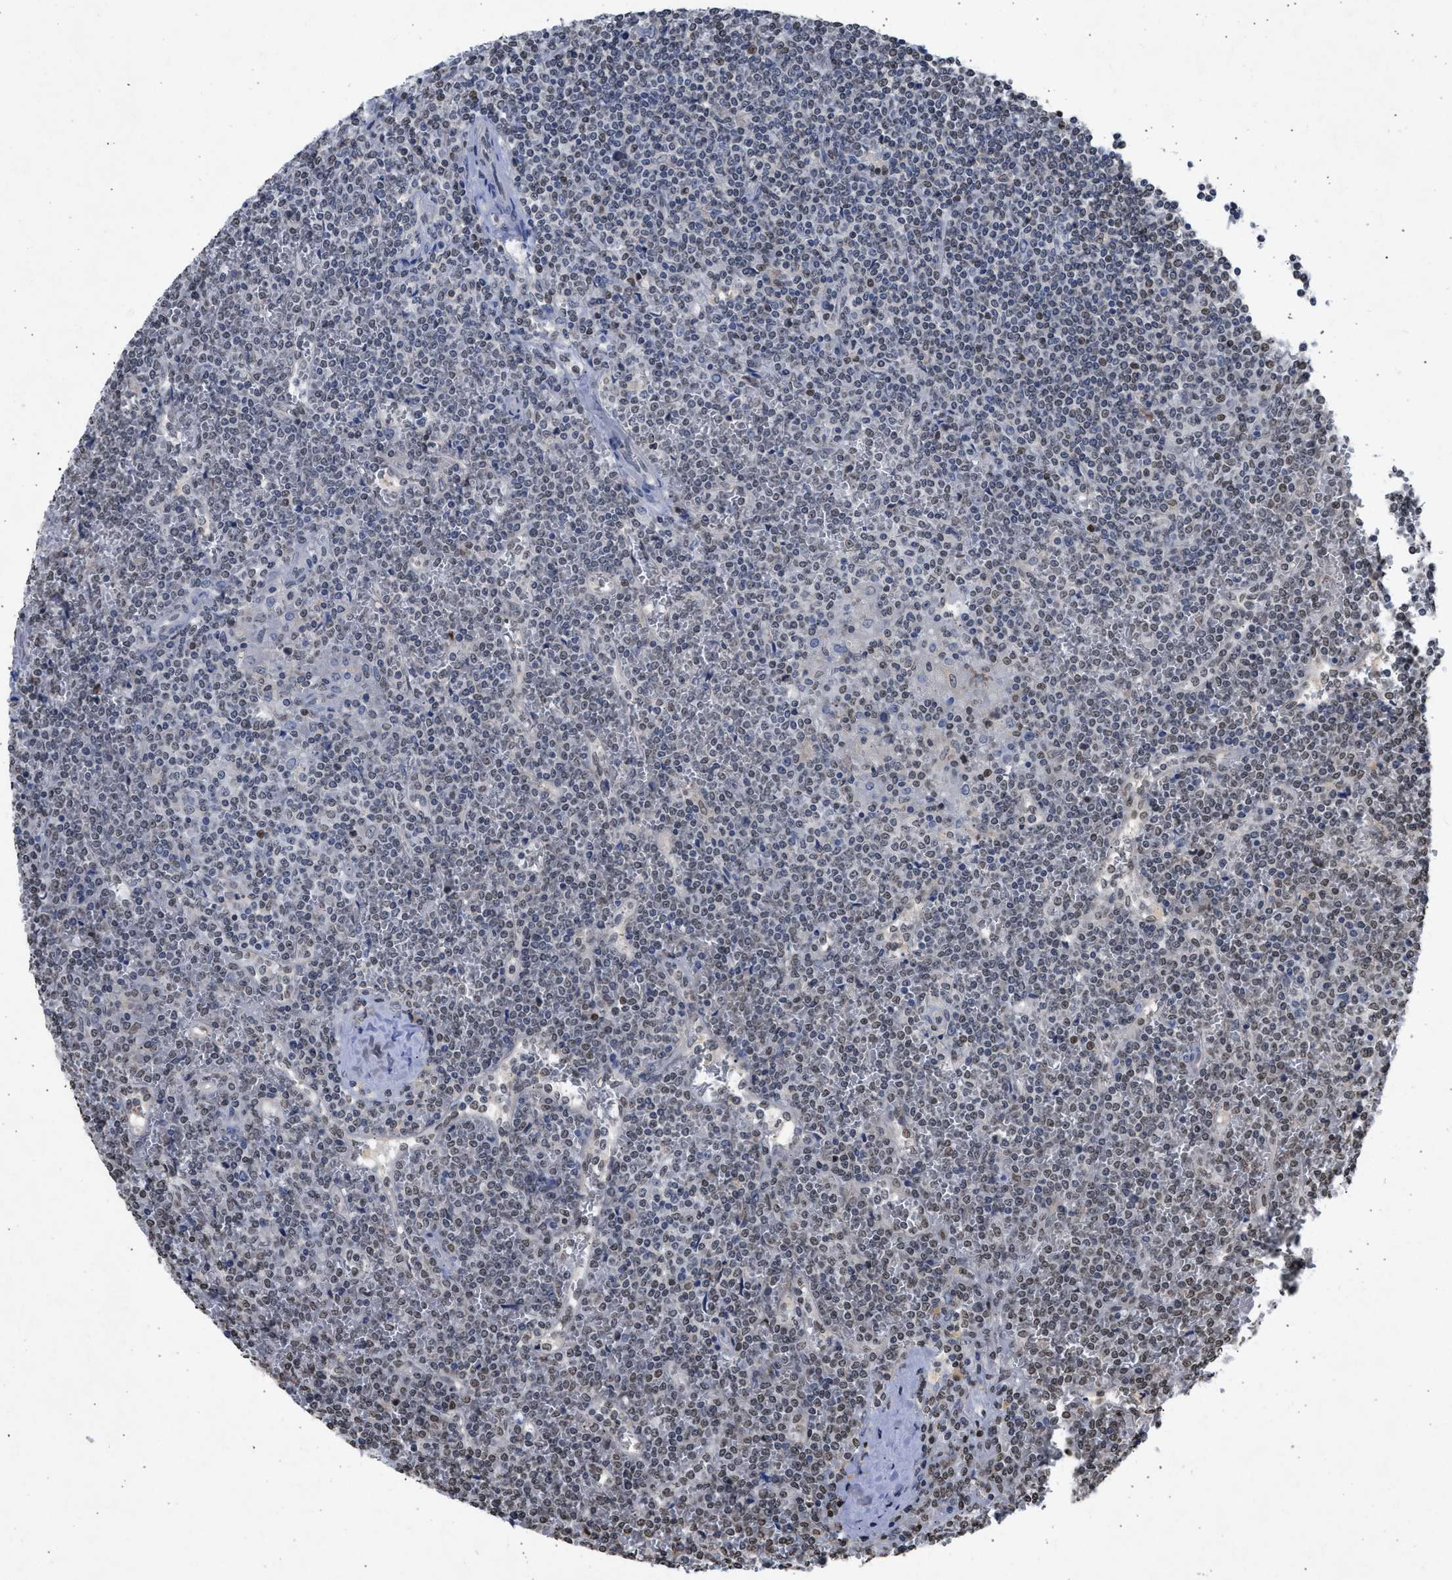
{"staining": {"intensity": "weak", "quantity": "<25%", "location": "nuclear"}, "tissue": "lymphoma", "cell_type": "Tumor cells", "image_type": "cancer", "snomed": [{"axis": "morphology", "description": "Malignant lymphoma, non-Hodgkin's type, Low grade"}, {"axis": "topography", "description": "Spleen"}], "caption": "The immunohistochemistry (IHC) image has no significant positivity in tumor cells of low-grade malignant lymphoma, non-Hodgkin's type tissue. (Immunohistochemistry (ihc), brightfield microscopy, high magnification).", "gene": "NUP35", "patient": {"sex": "female", "age": 19}}